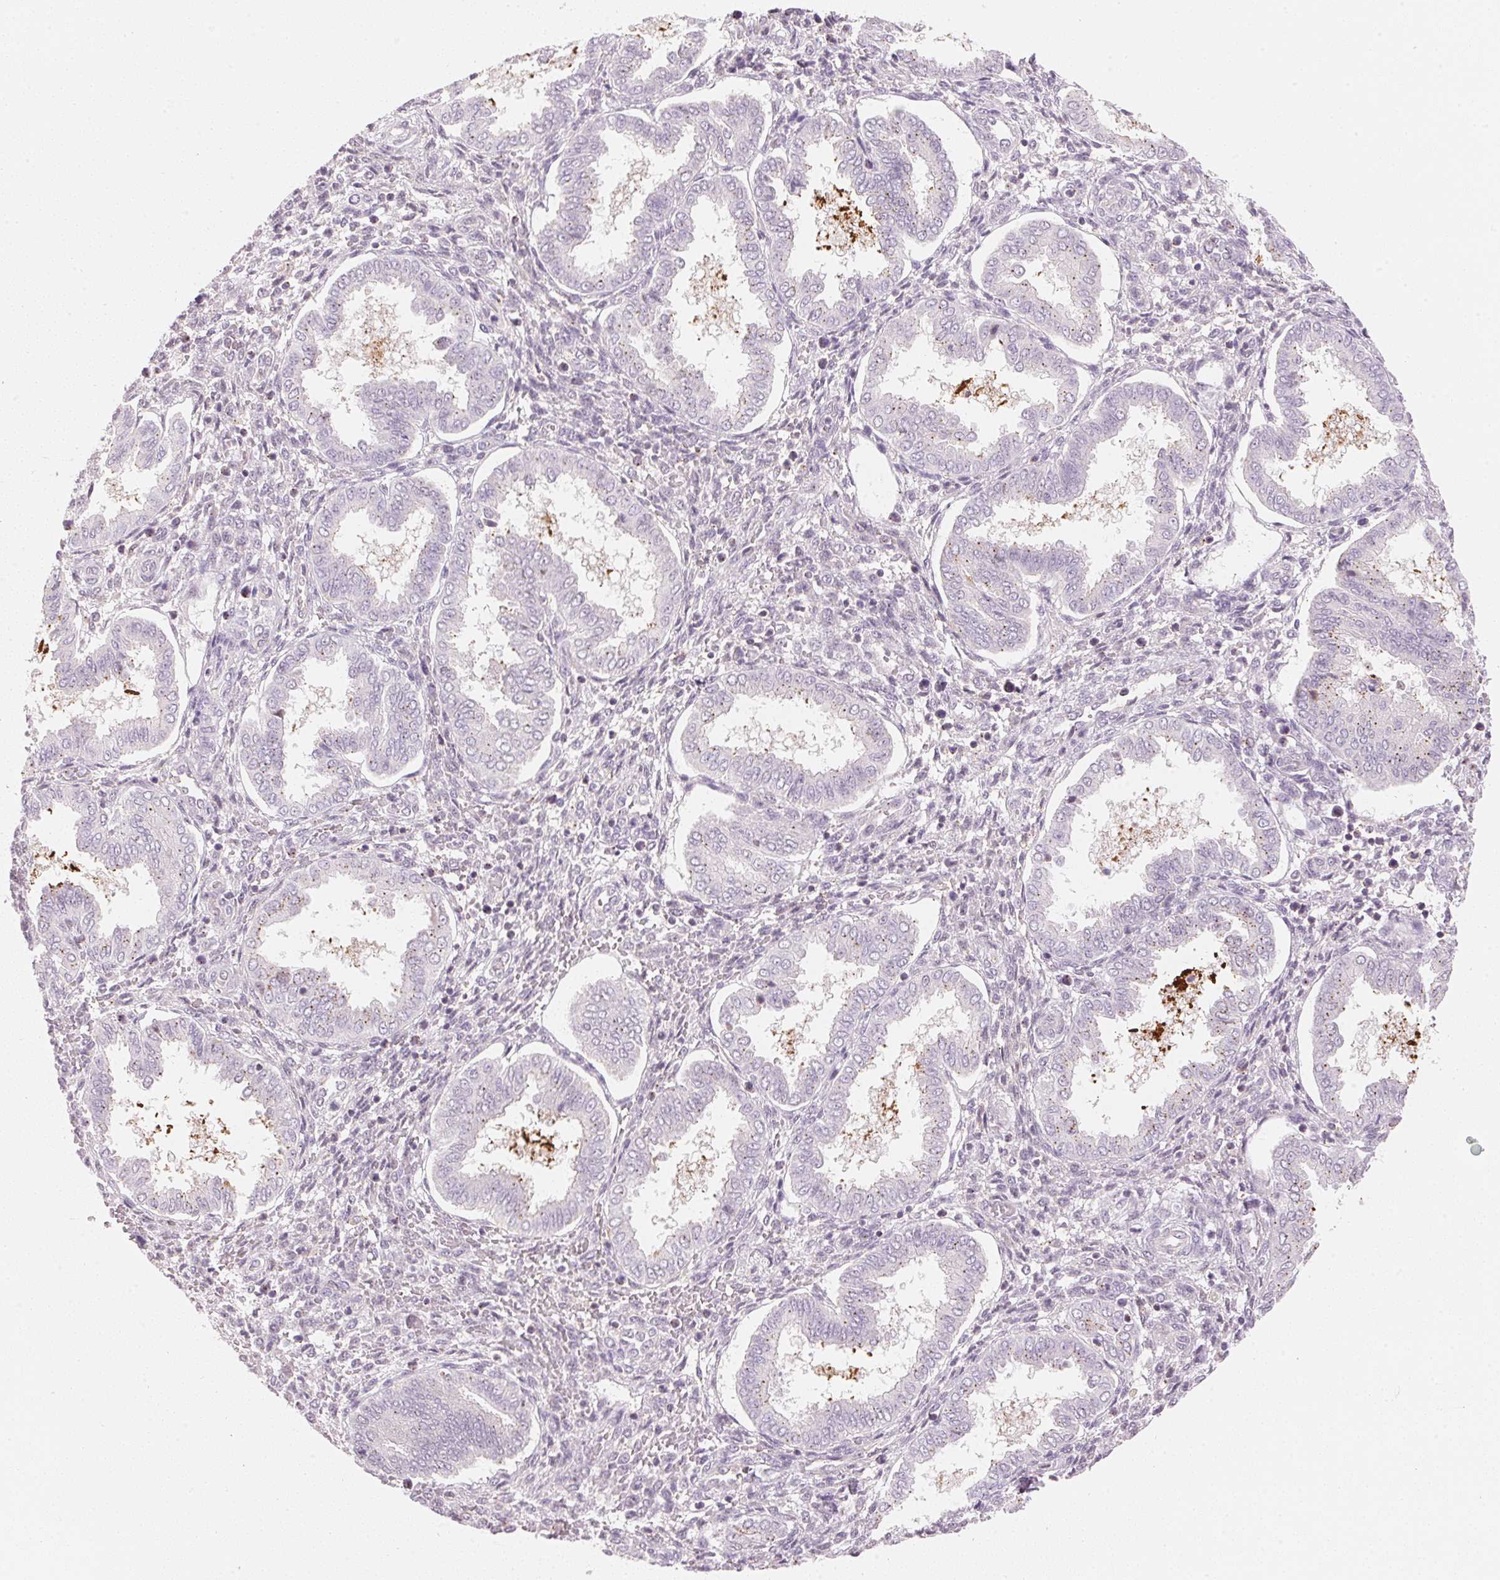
{"staining": {"intensity": "negative", "quantity": "none", "location": "none"}, "tissue": "endometrium", "cell_type": "Cells in endometrial stroma", "image_type": "normal", "snomed": [{"axis": "morphology", "description": "Normal tissue, NOS"}, {"axis": "topography", "description": "Endometrium"}], "caption": "A high-resolution photomicrograph shows immunohistochemistry (IHC) staining of benign endometrium, which displays no significant positivity in cells in endometrial stroma.", "gene": "HOXB13", "patient": {"sex": "female", "age": 24}}